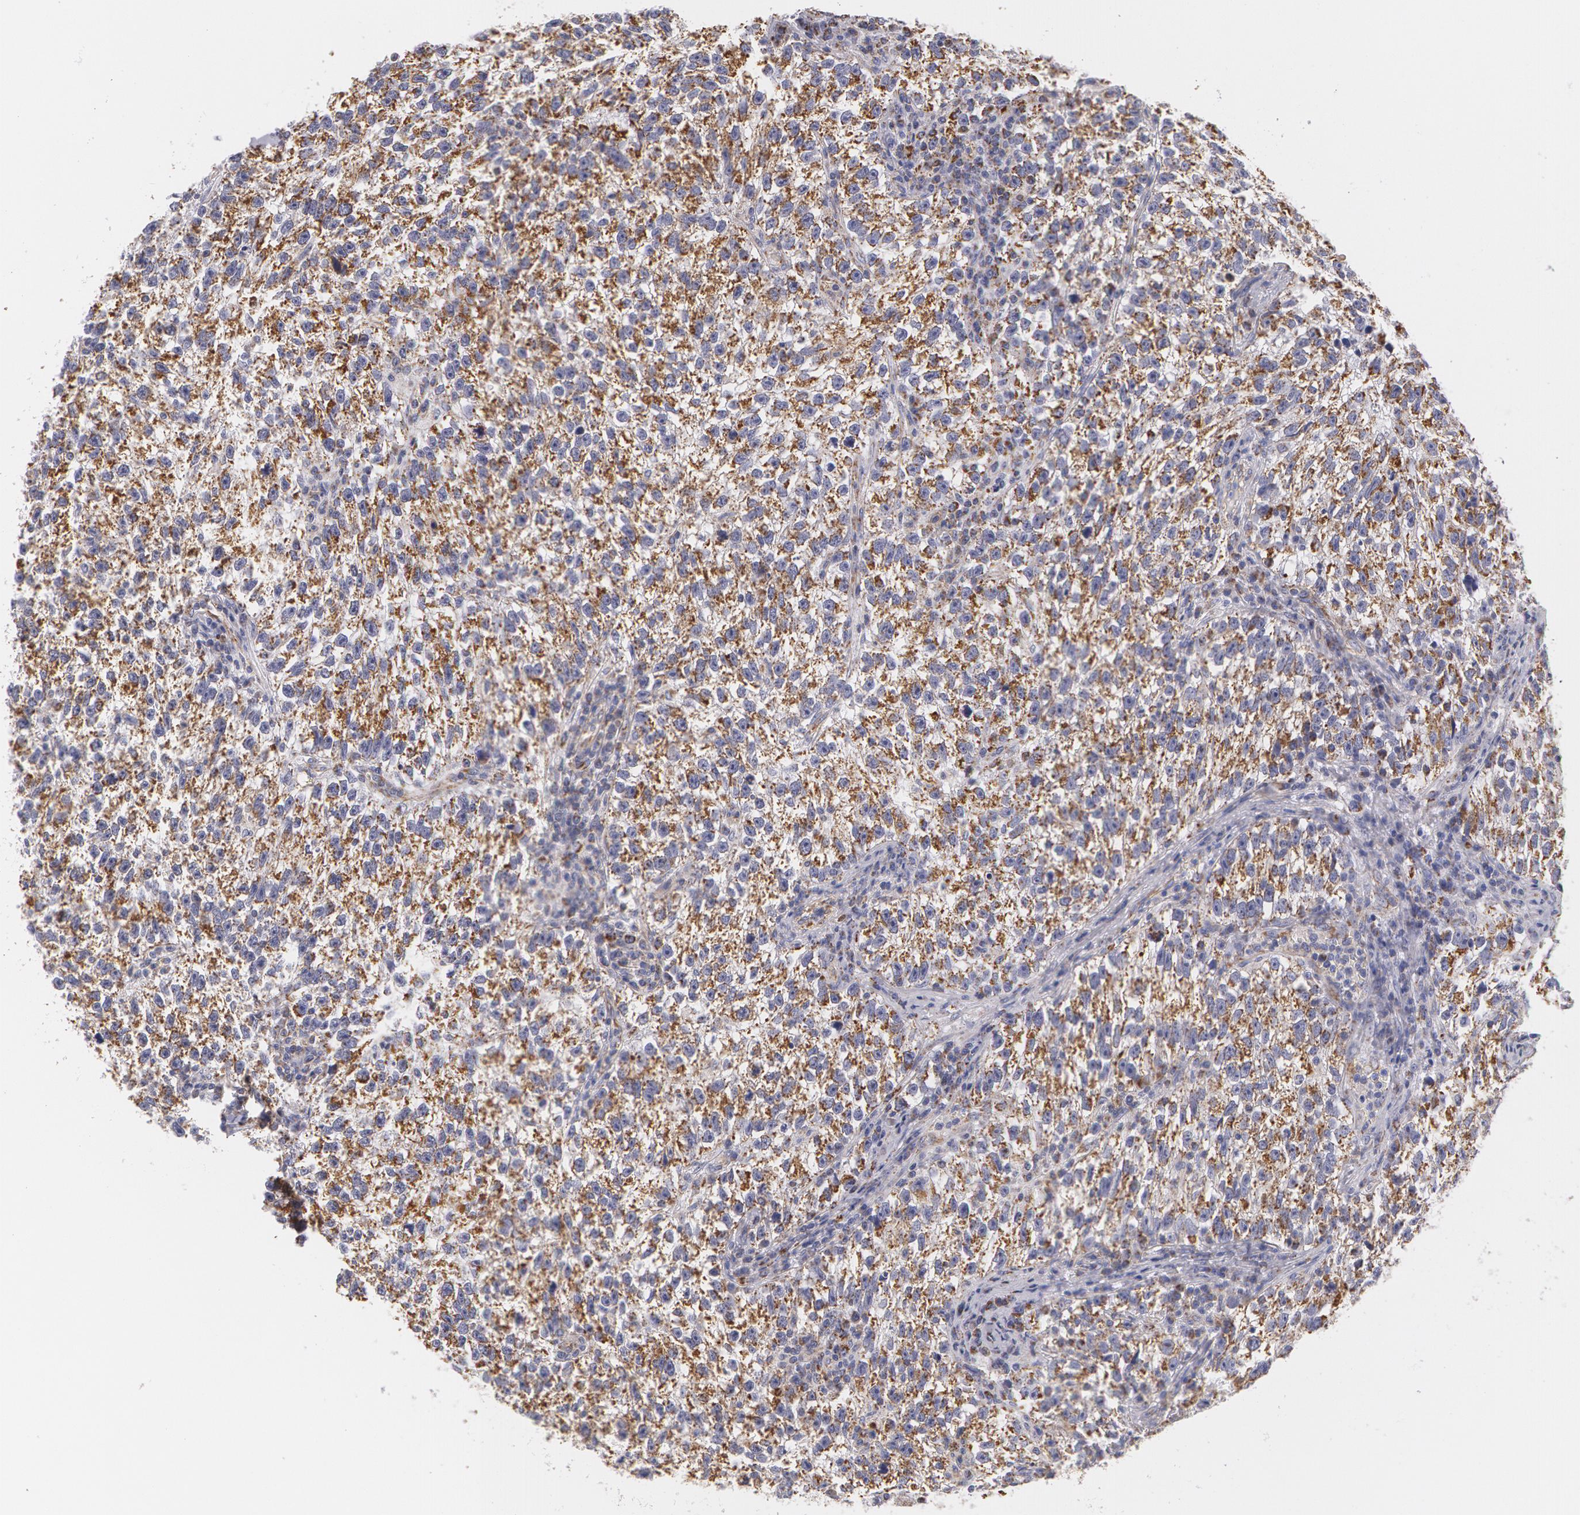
{"staining": {"intensity": "weak", "quantity": ">75%", "location": "cytoplasmic/membranous"}, "tissue": "testis cancer", "cell_type": "Tumor cells", "image_type": "cancer", "snomed": [{"axis": "morphology", "description": "Seminoma, NOS"}, {"axis": "topography", "description": "Testis"}], "caption": "An image showing weak cytoplasmic/membranous expression in approximately >75% of tumor cells in testis cancer (seminoma), as visualized by brown immunohistochemical staining.", "gene": "KRT18", "patient": {"sex": "male", "age": 38}}